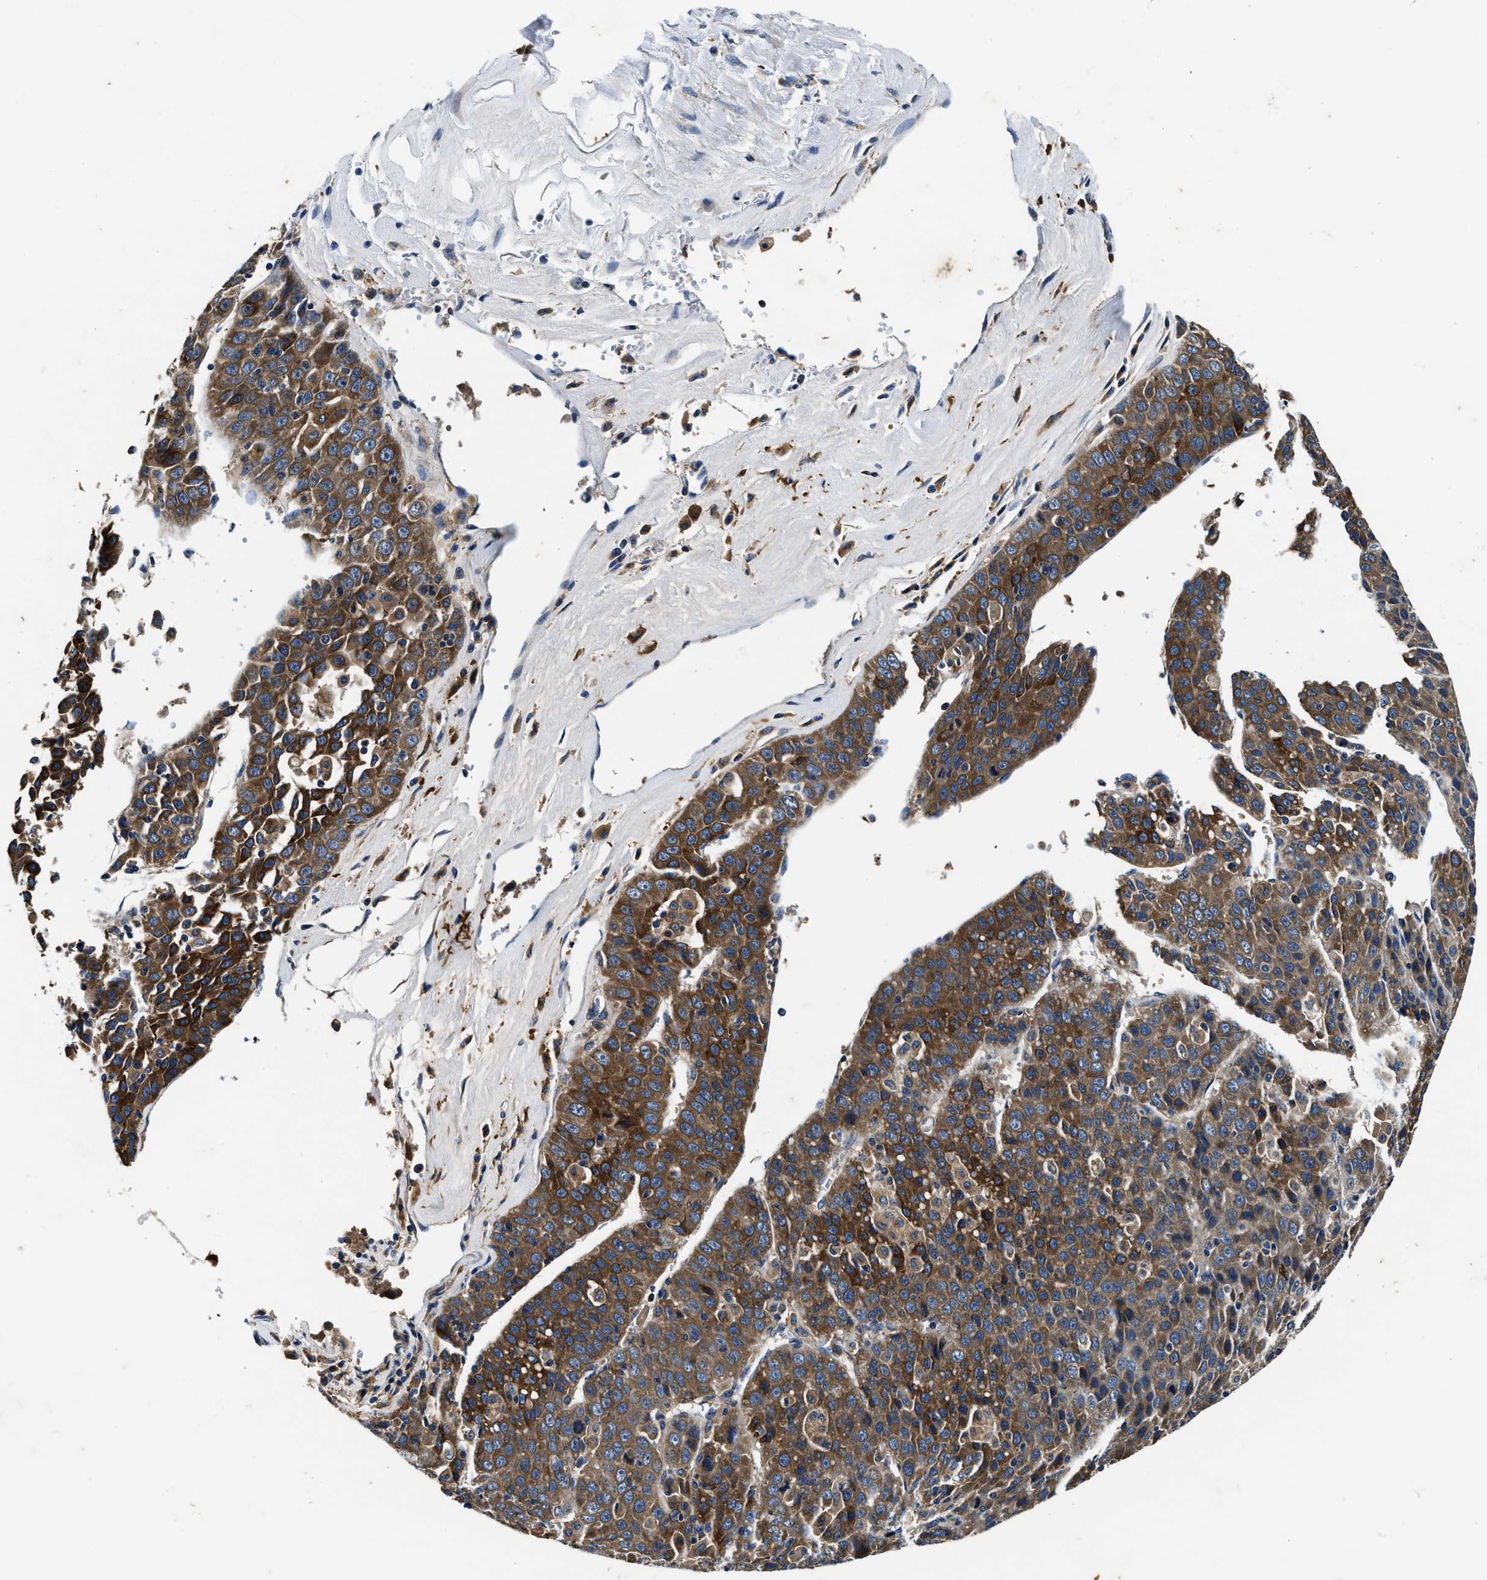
{"staining": {"intensity": "strong", "quantity": ">75%", "location": "cytoplasmic/membranous"}, "tissue": "liver cancer", "cell_type": "Tumor cells", "image_type": "cancer", "snomed": [{"axis": "morphology", "description": "Carcinoma, Hepatocellular, NOS"}, {"axis": "topography", "description": "Liver"}], "caption": "Human liver cancer (hepatocellular carcinoma) stained with a protein marker displays strong staining in tumor cells.", "gene": "PI4KB", "patient": {"sex": "female", "age": 53}}